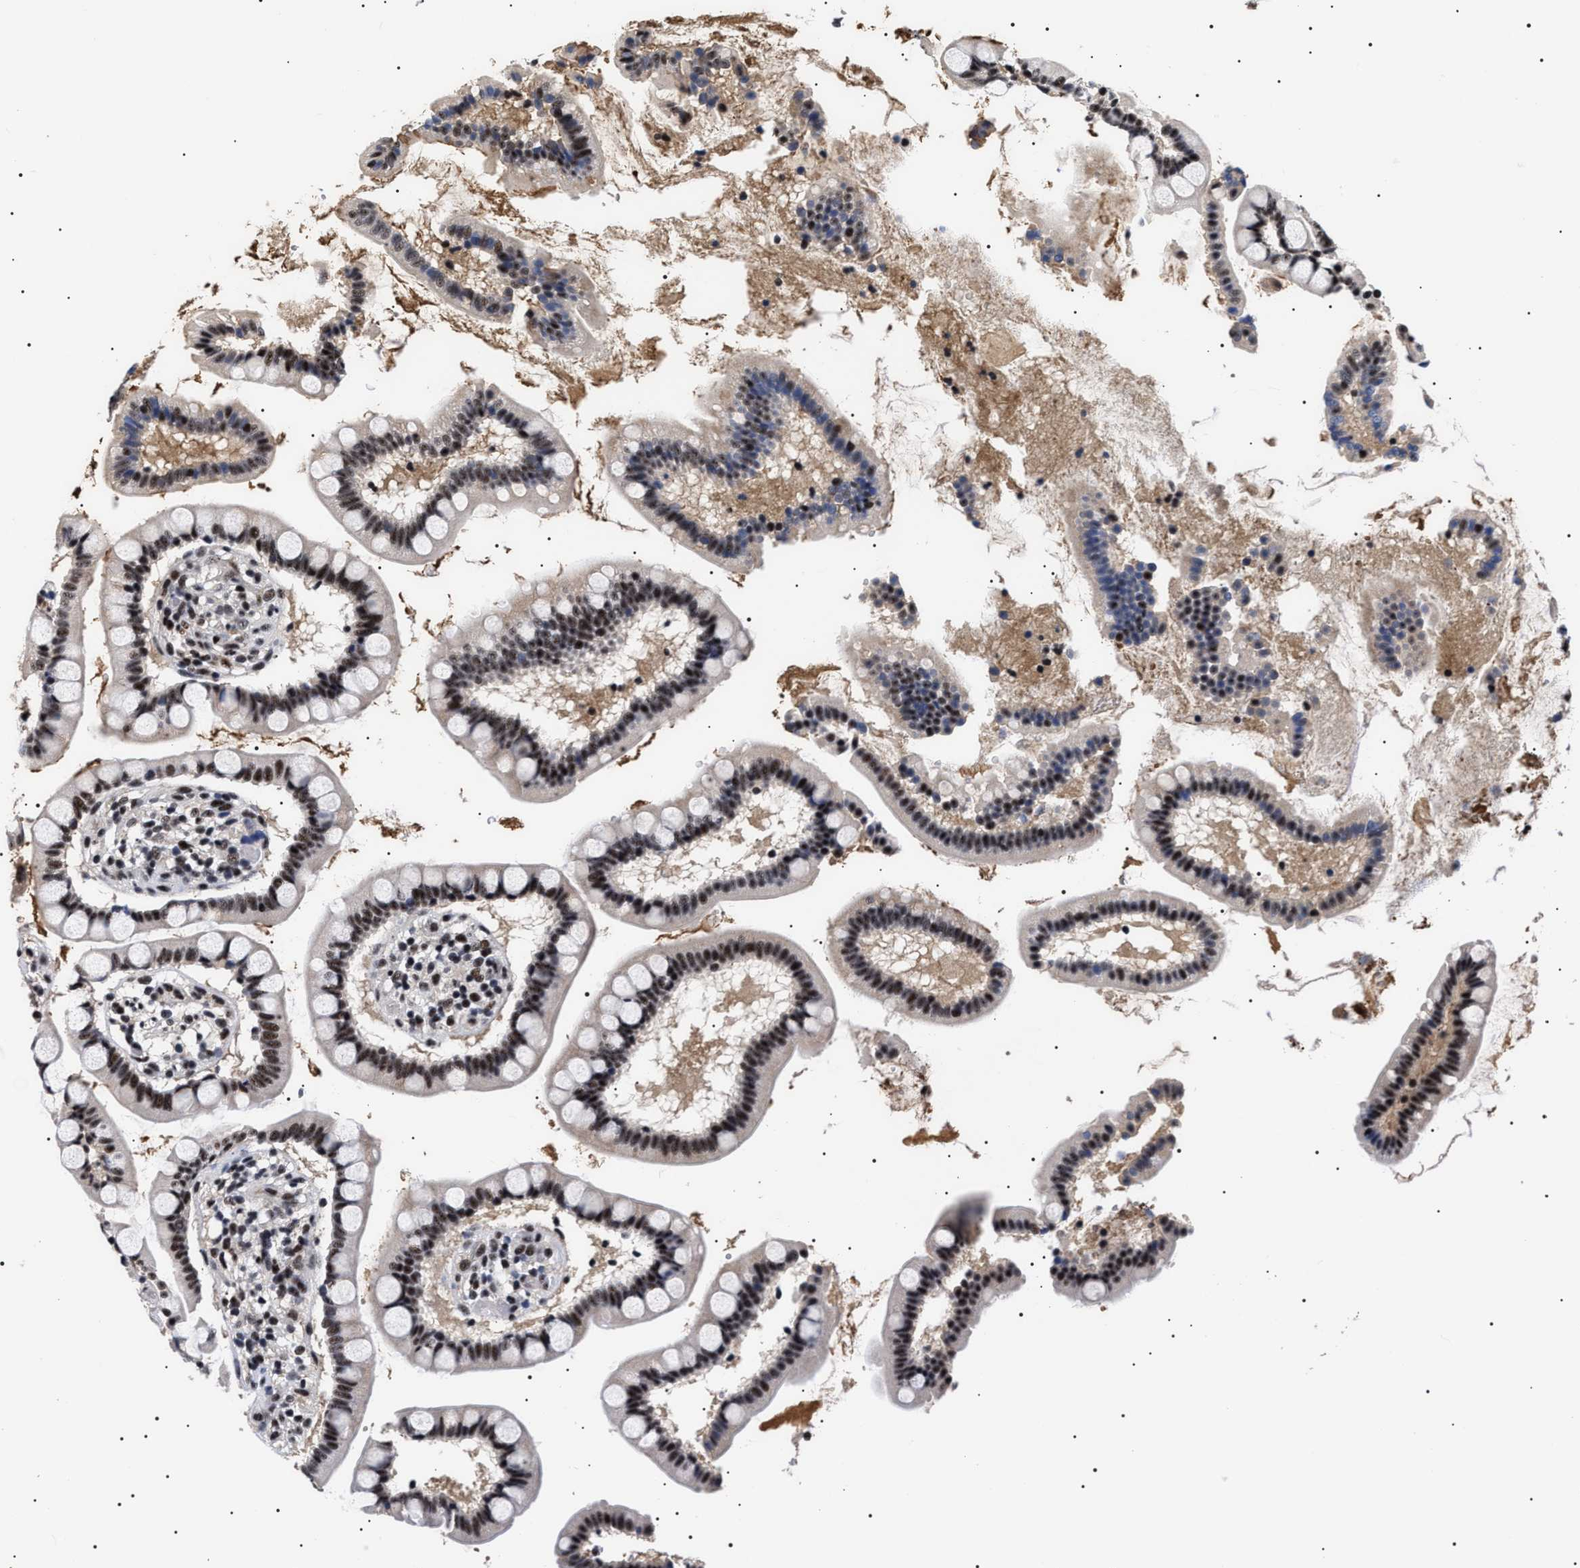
{"staining": {"intensity": "strong", "quantity": ">75%", "location": "nuclear"}, "tissue": "small intestine", "cell_type": "Glandular cells", "image_type": "normal", "snomed": [{"axis": "morphology", "description": "Normal tissue, NOS"}, {"axis": "topography", "description": "Small intestine"}], "caption": "This micrograph displays unremarkable small intestine stained with immunohistochemistry to label a protein in brown. The nuclear of glandular cells show strong positivity for the protein. Nuclei are counter-stained blue.", "gene": "CAAP1", "patient": {"sex": "female", "age": 84}}